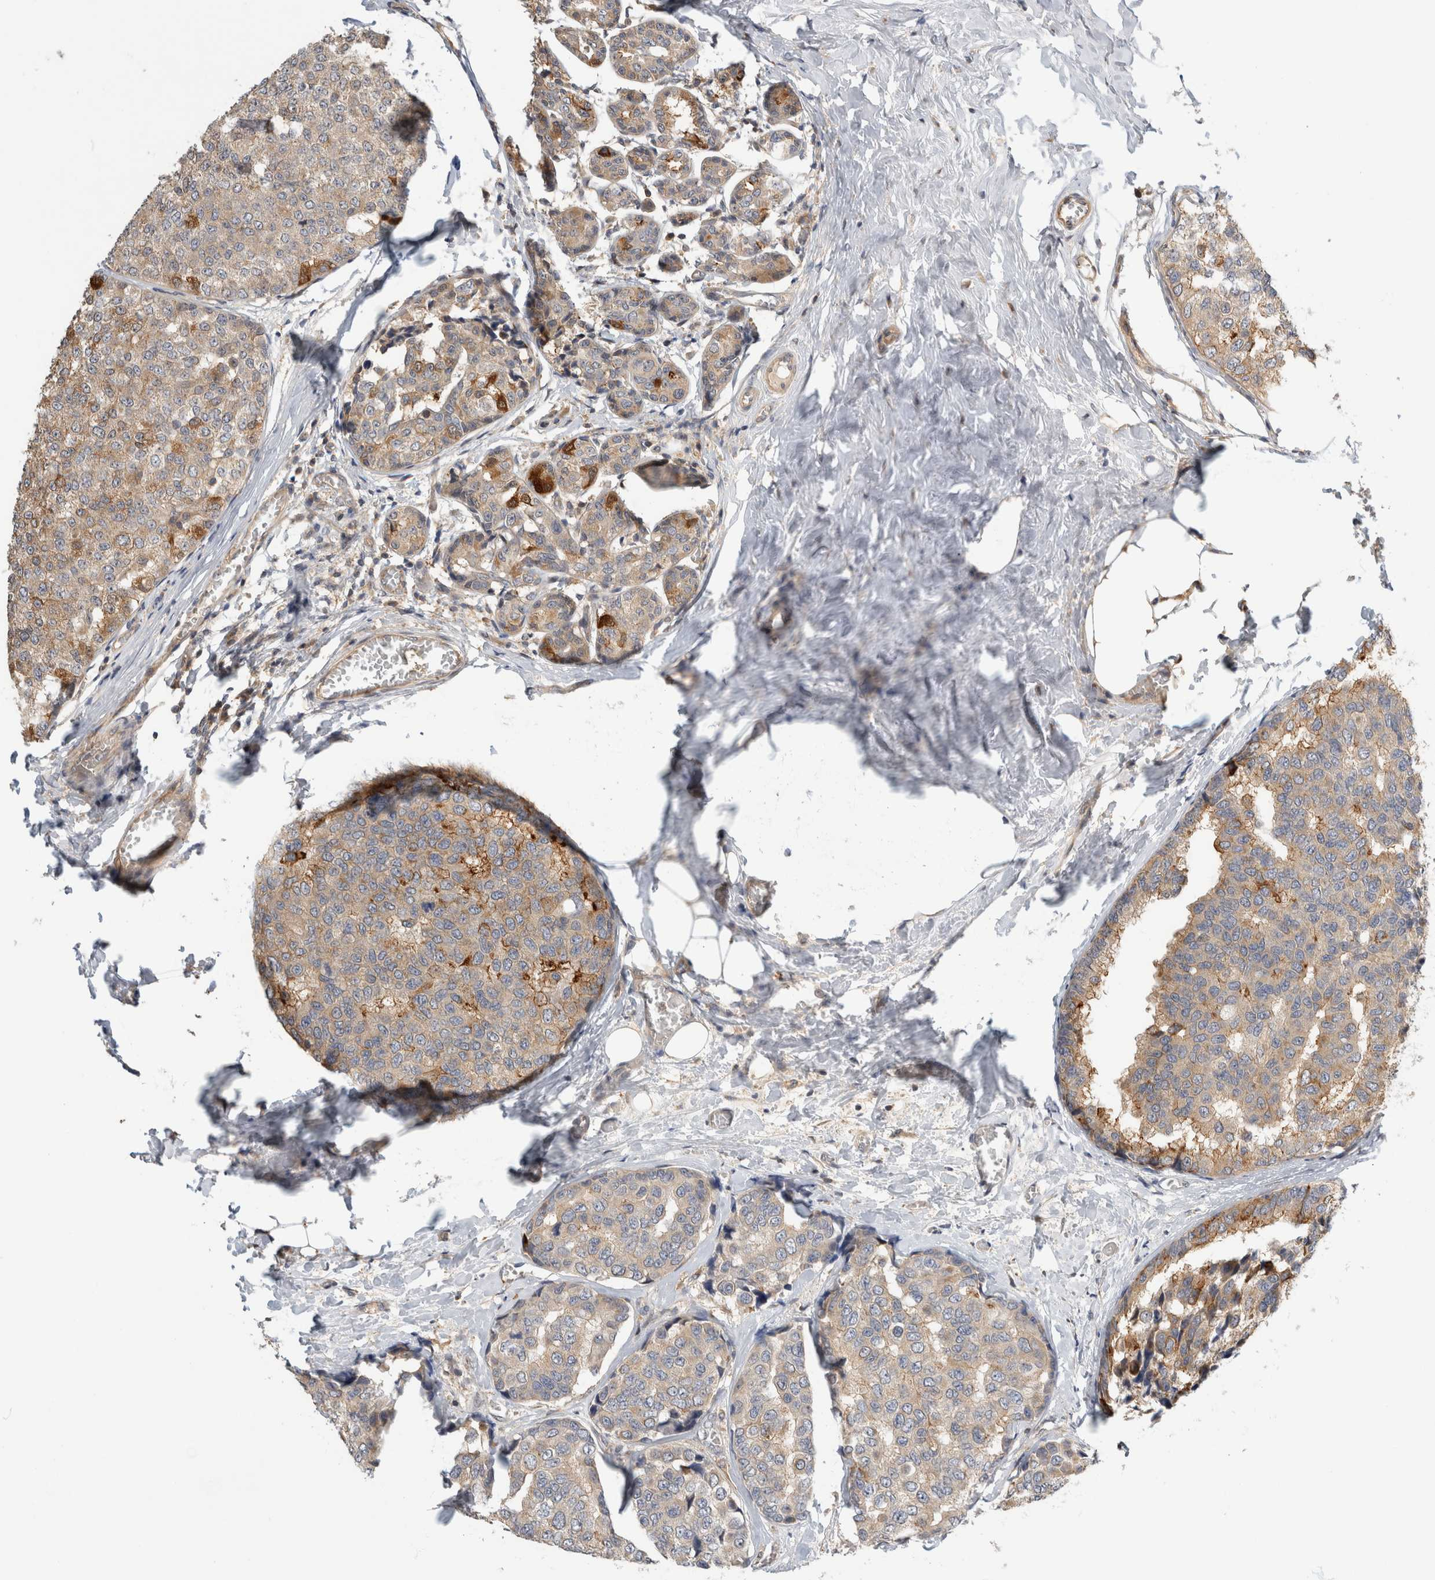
{"staining": {"intensity": "weak", "quantity": "25%-75%", "location": "cytoplasmic/membranous"}, "tissue": "breast cancer", "cell_type": "Tumor cells", "image_type": "cancer", "snomed": [{"axis": "morphology", "description": "Normal tissue, NOS"}, {"axis": "morphology", "description": "Duct carcinoma"}, {"axis": "topography", "description": "Breast"}], "caption": "DAB (3,3'-diaminobenzidine) immunohistochemical staining of human breast cancer demonstrates weak cytoplasmic/membranous protein expression in approximately 25%-75% of tumor cells. (brown staining indicates protein expression, while blue staining denotes nuclei).", "gene": "PGM1", "patient": {"sex": "female", "age": 43}}